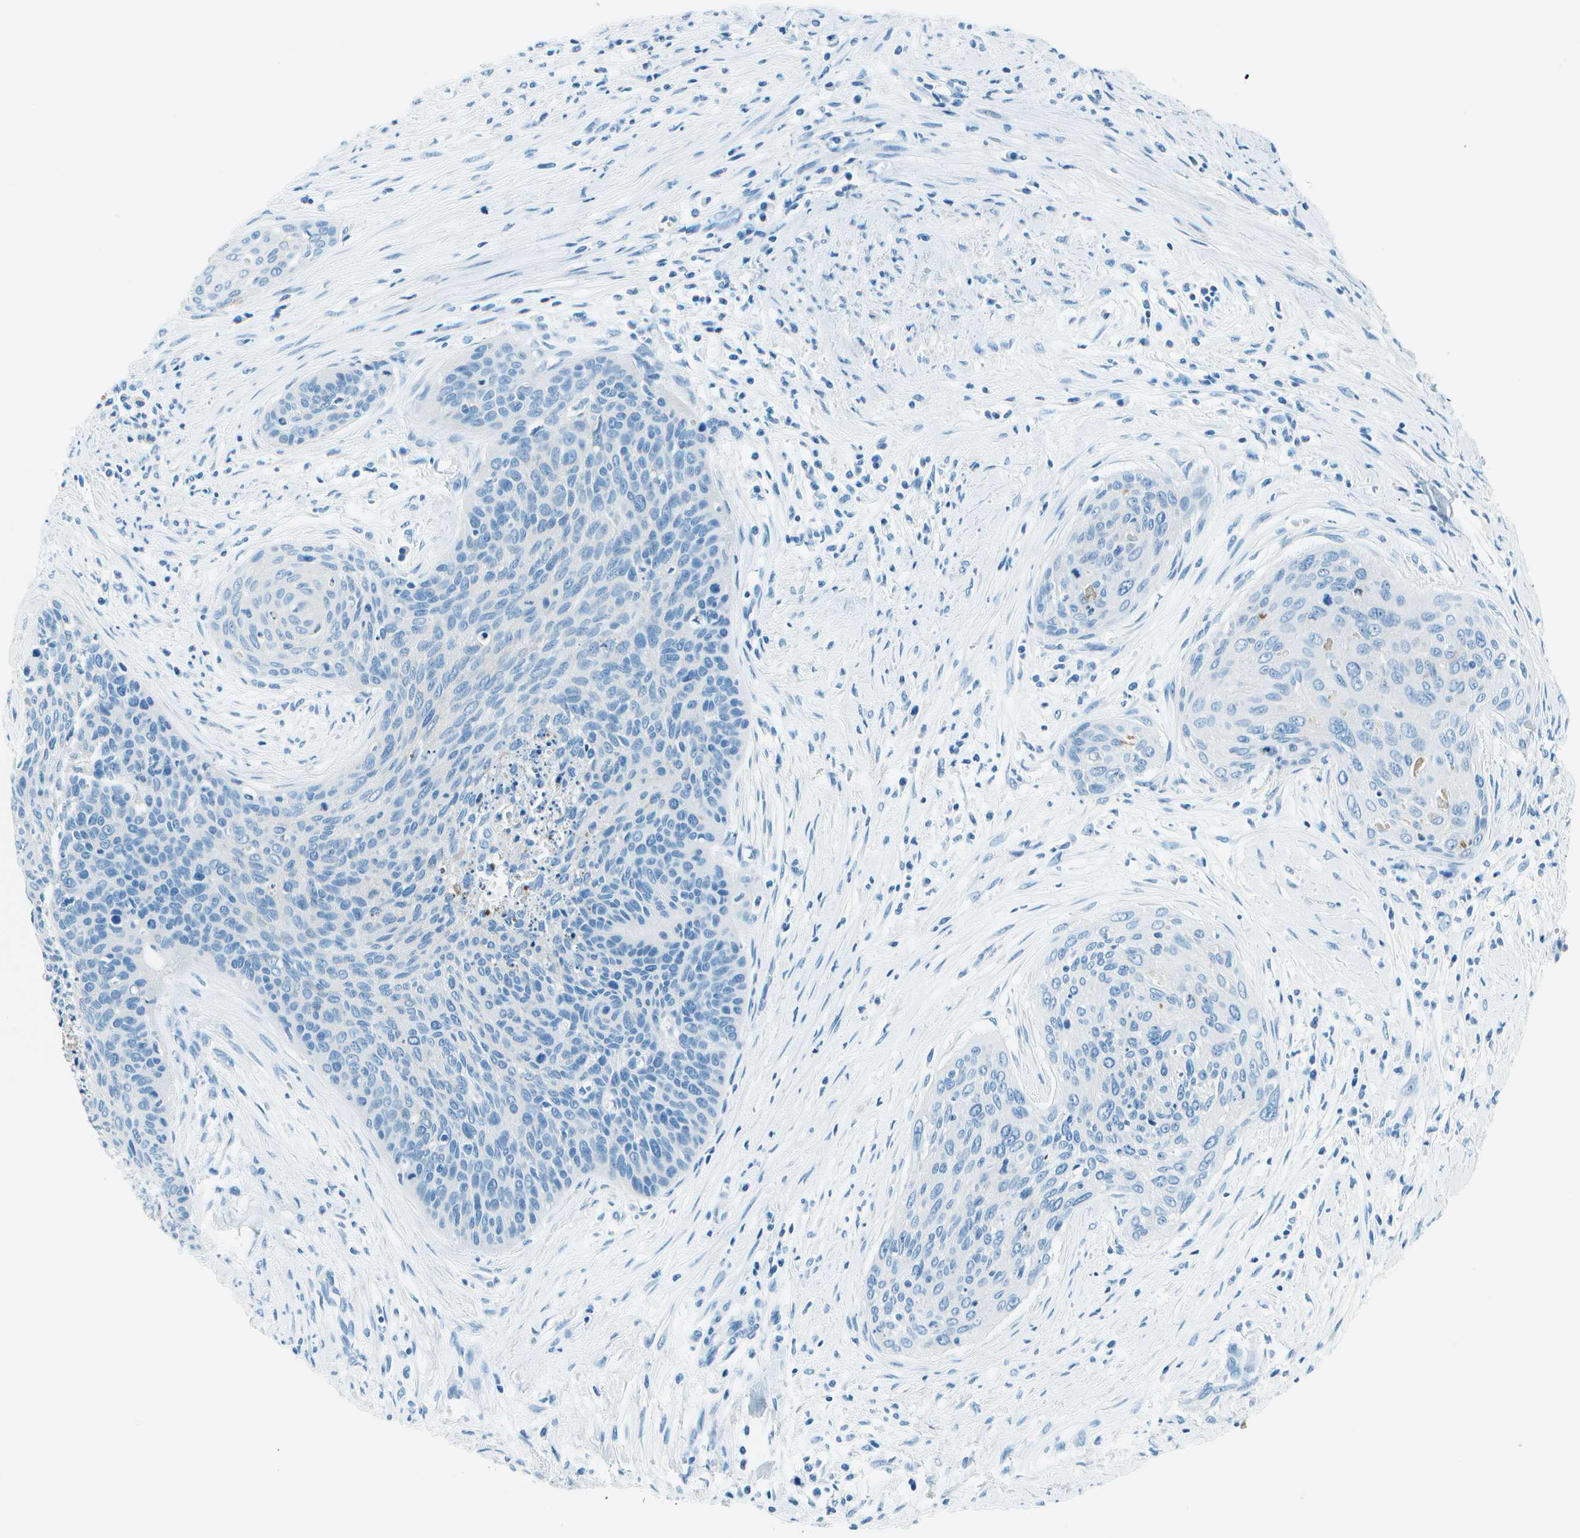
{"staining": {"intensity": "negative", "quantity": "none", "location": "none"}, "tissue": "cervical cancer", "cell_type": "Tumor cells", "image_type": "cancer", "snomed": [{"axis": "morphology", "description": "Squamous cell carcinoma, NOS"}, {"axis": "topography", "description": "Cervix"}], "caption": "Tumor cells show no significant protein positivity in cervical squamous cell carcinoma.", "gene": "SLC16A10", "patient": {"sex": "female", "age": 55}}